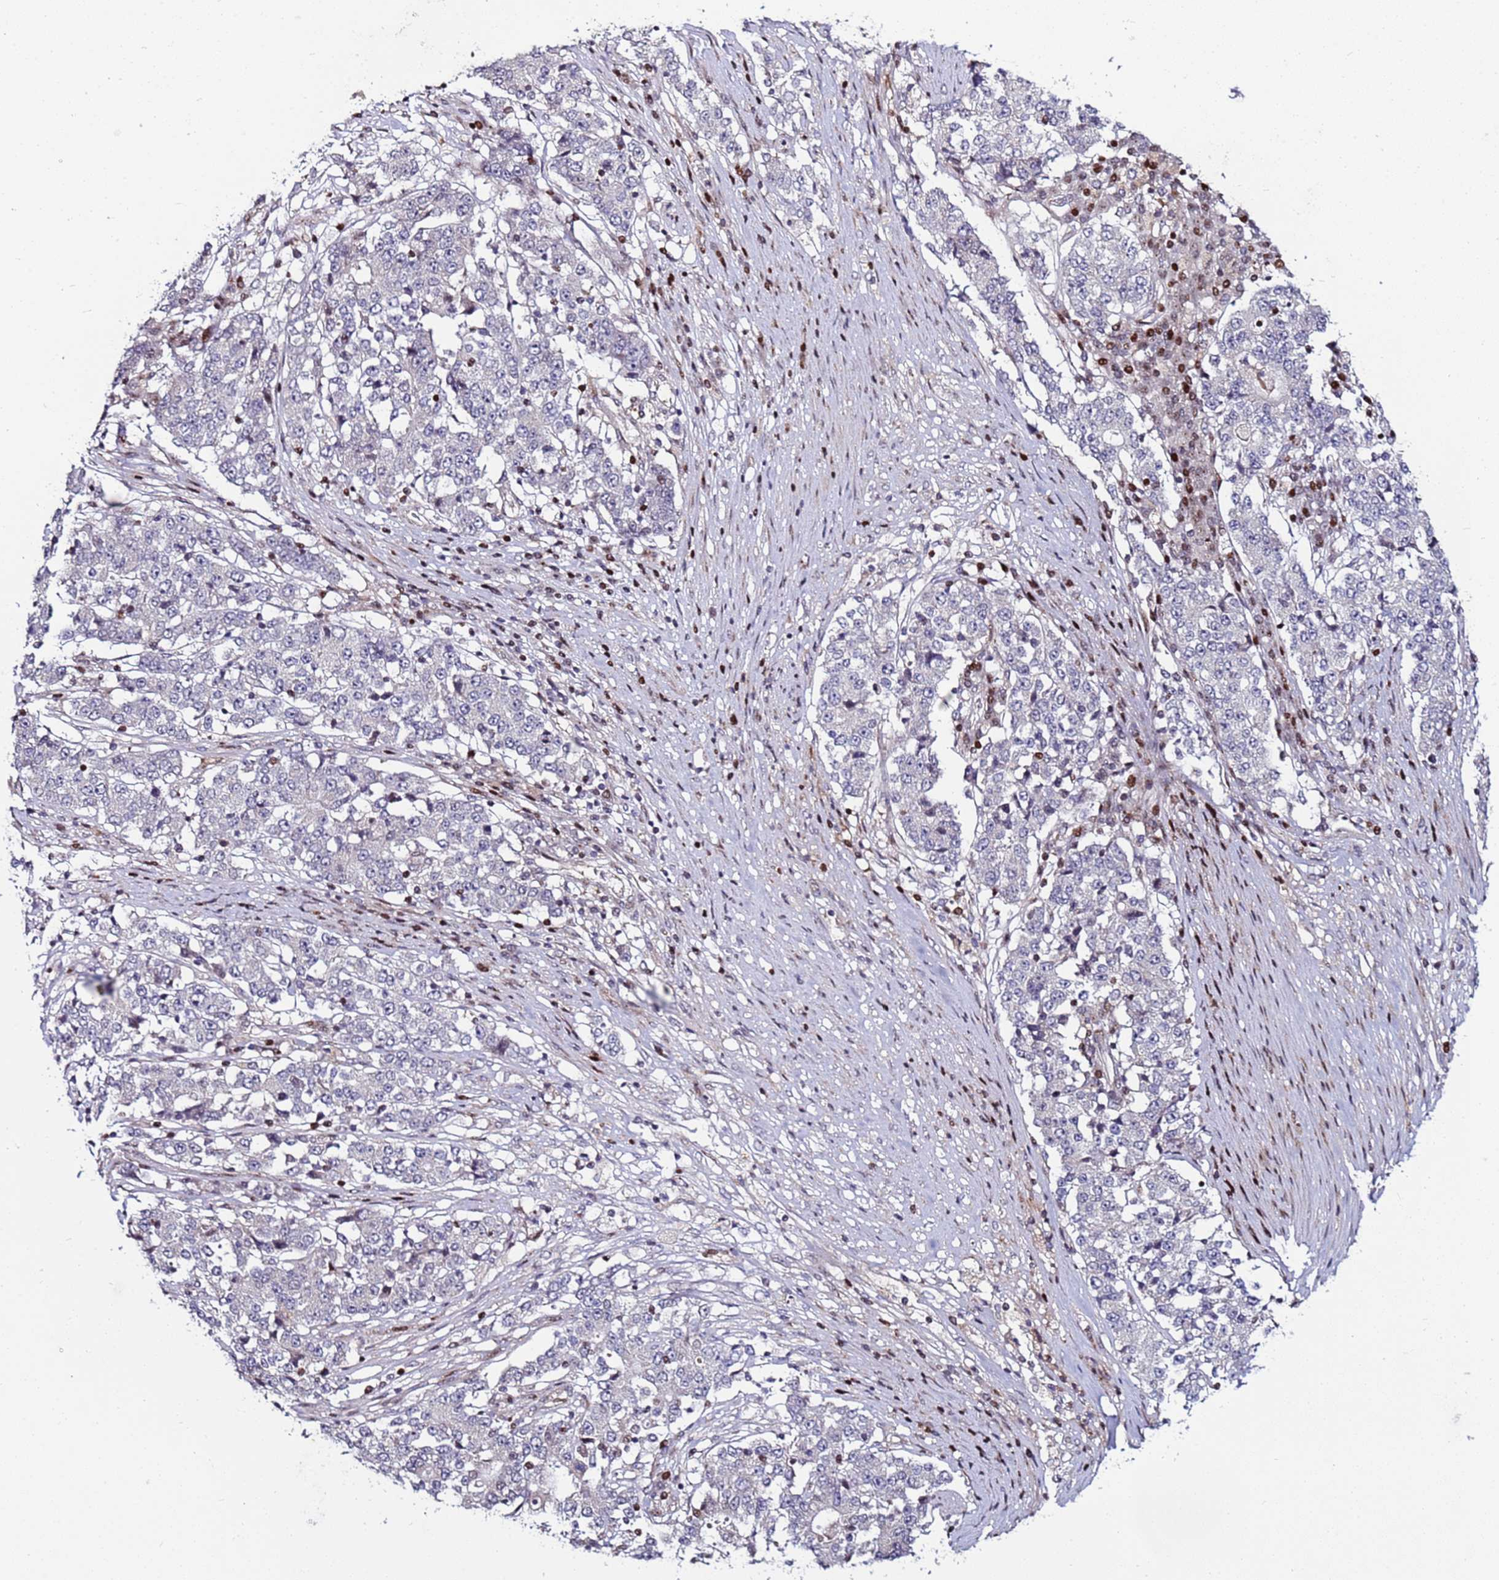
{"staining": {"intensity": "negative", "quantity": "none", "location": "none"}, "tissue": "stomach cancer", "cell_type": "Tumor cells", "image_type": "cancer", "snomed": [{"axis": "morphology", "description": "Adenocarcinoma, NOS"}, {"axis": "topography", "description": "Stomach"}], "caption": "Immunohistochemistry photomicrograph of neoplastic tissue: adenocarcinoma (stomach) stained with DAB (3,3'-diaminobenzidine) demonstrates no significant protein positivity in tumor cells. (DAB immunohistochemistry, high magnification).", "gene": "WBP11", "patient": {"sex": "male", "age": 59}}